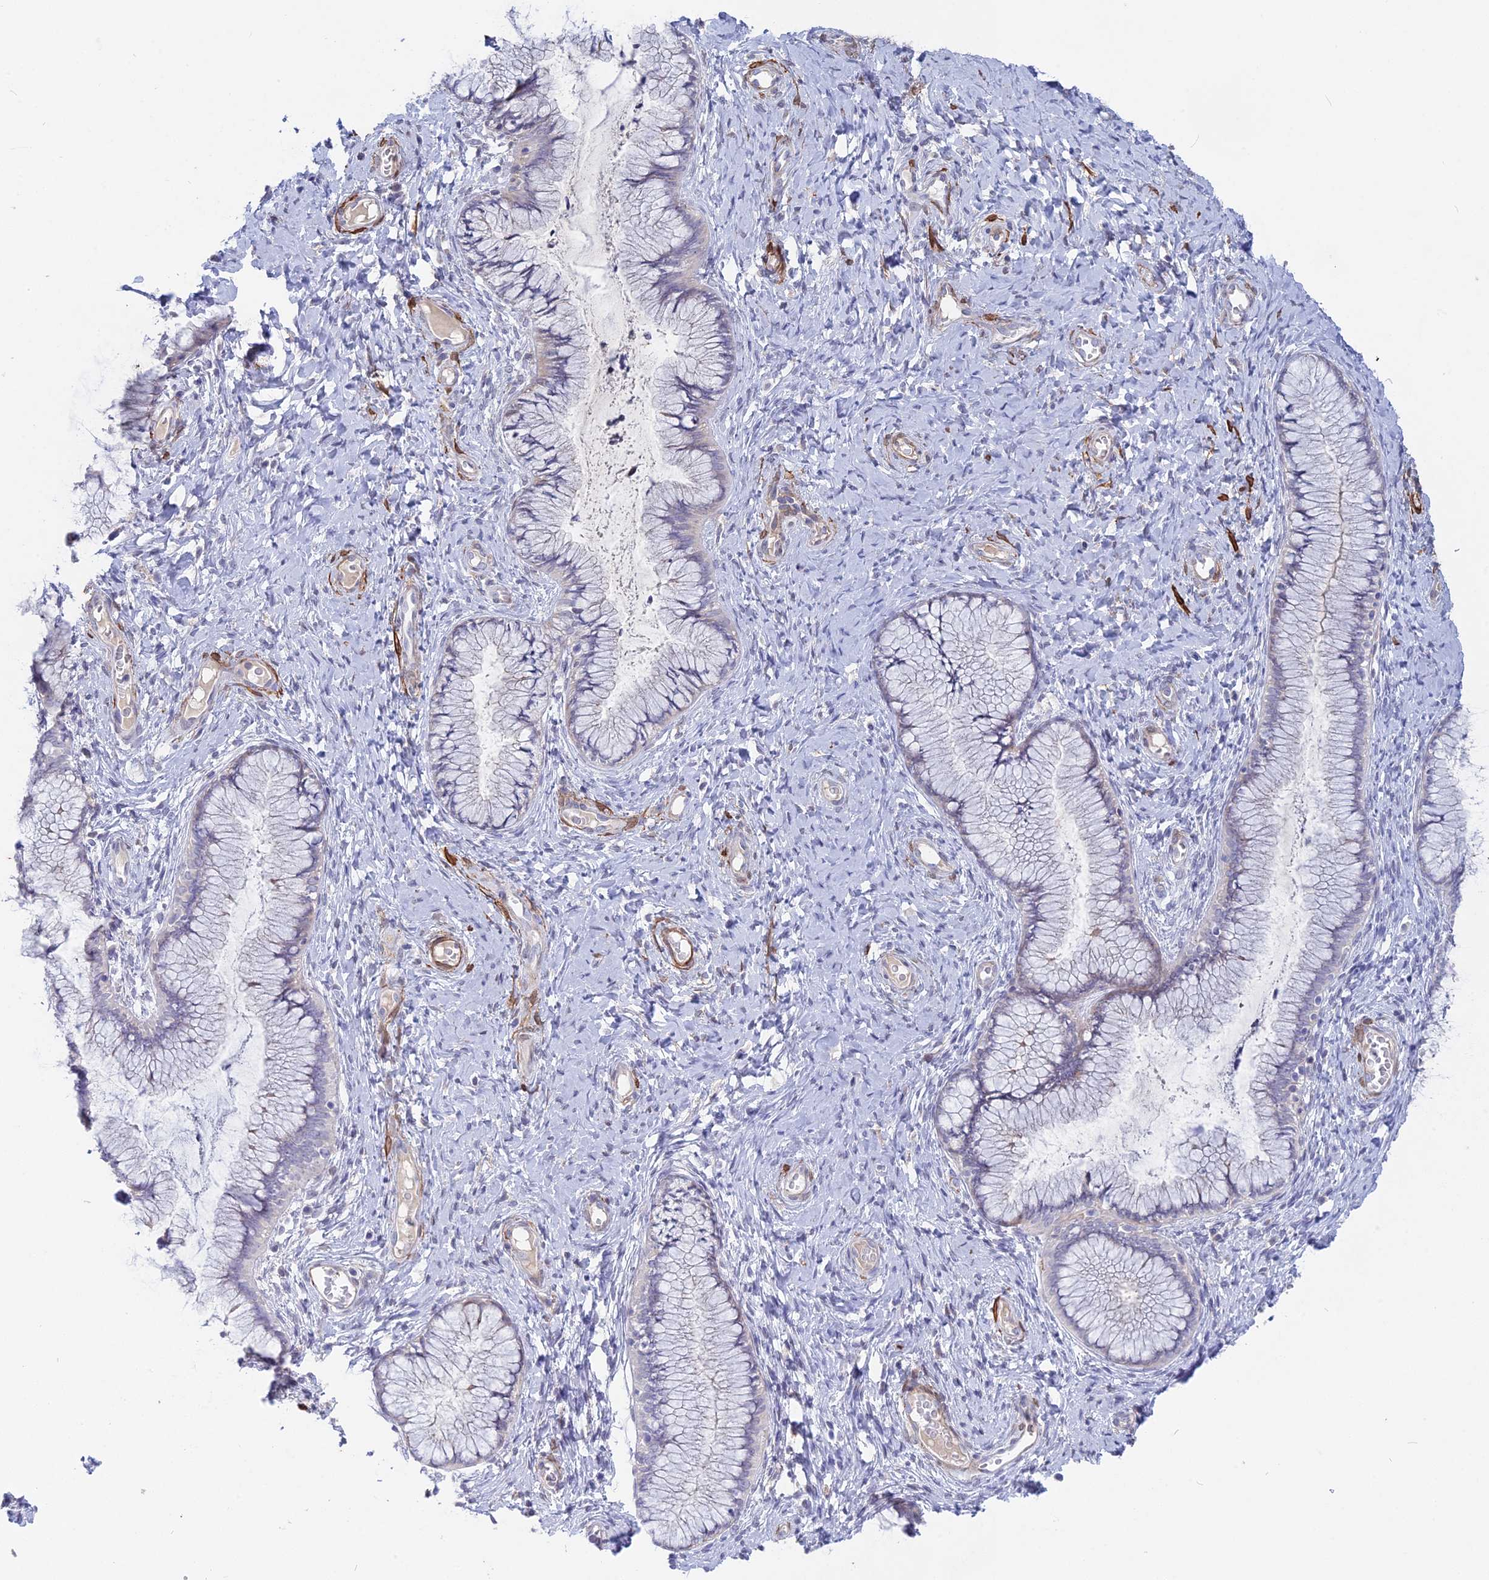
{"staining": {"intensity": "negative", "quantity": "none", "location": "none"}, "tissue": "cervix", "cell_type": "Glandular cells", "image_type": "normal", "snomed": [{"axis": "morphology", "description": "Normal tissue, NOS"}, {"axis": "topography", "description": "Cervix"}], "caption": "The immunohistochemistry (IHC) micrograph has no significant positivity in glandular cells of cervix. Nuclei are stained in blue.", "gene": "CCDC154", "patient": {"sex": "female", "age": 42}}